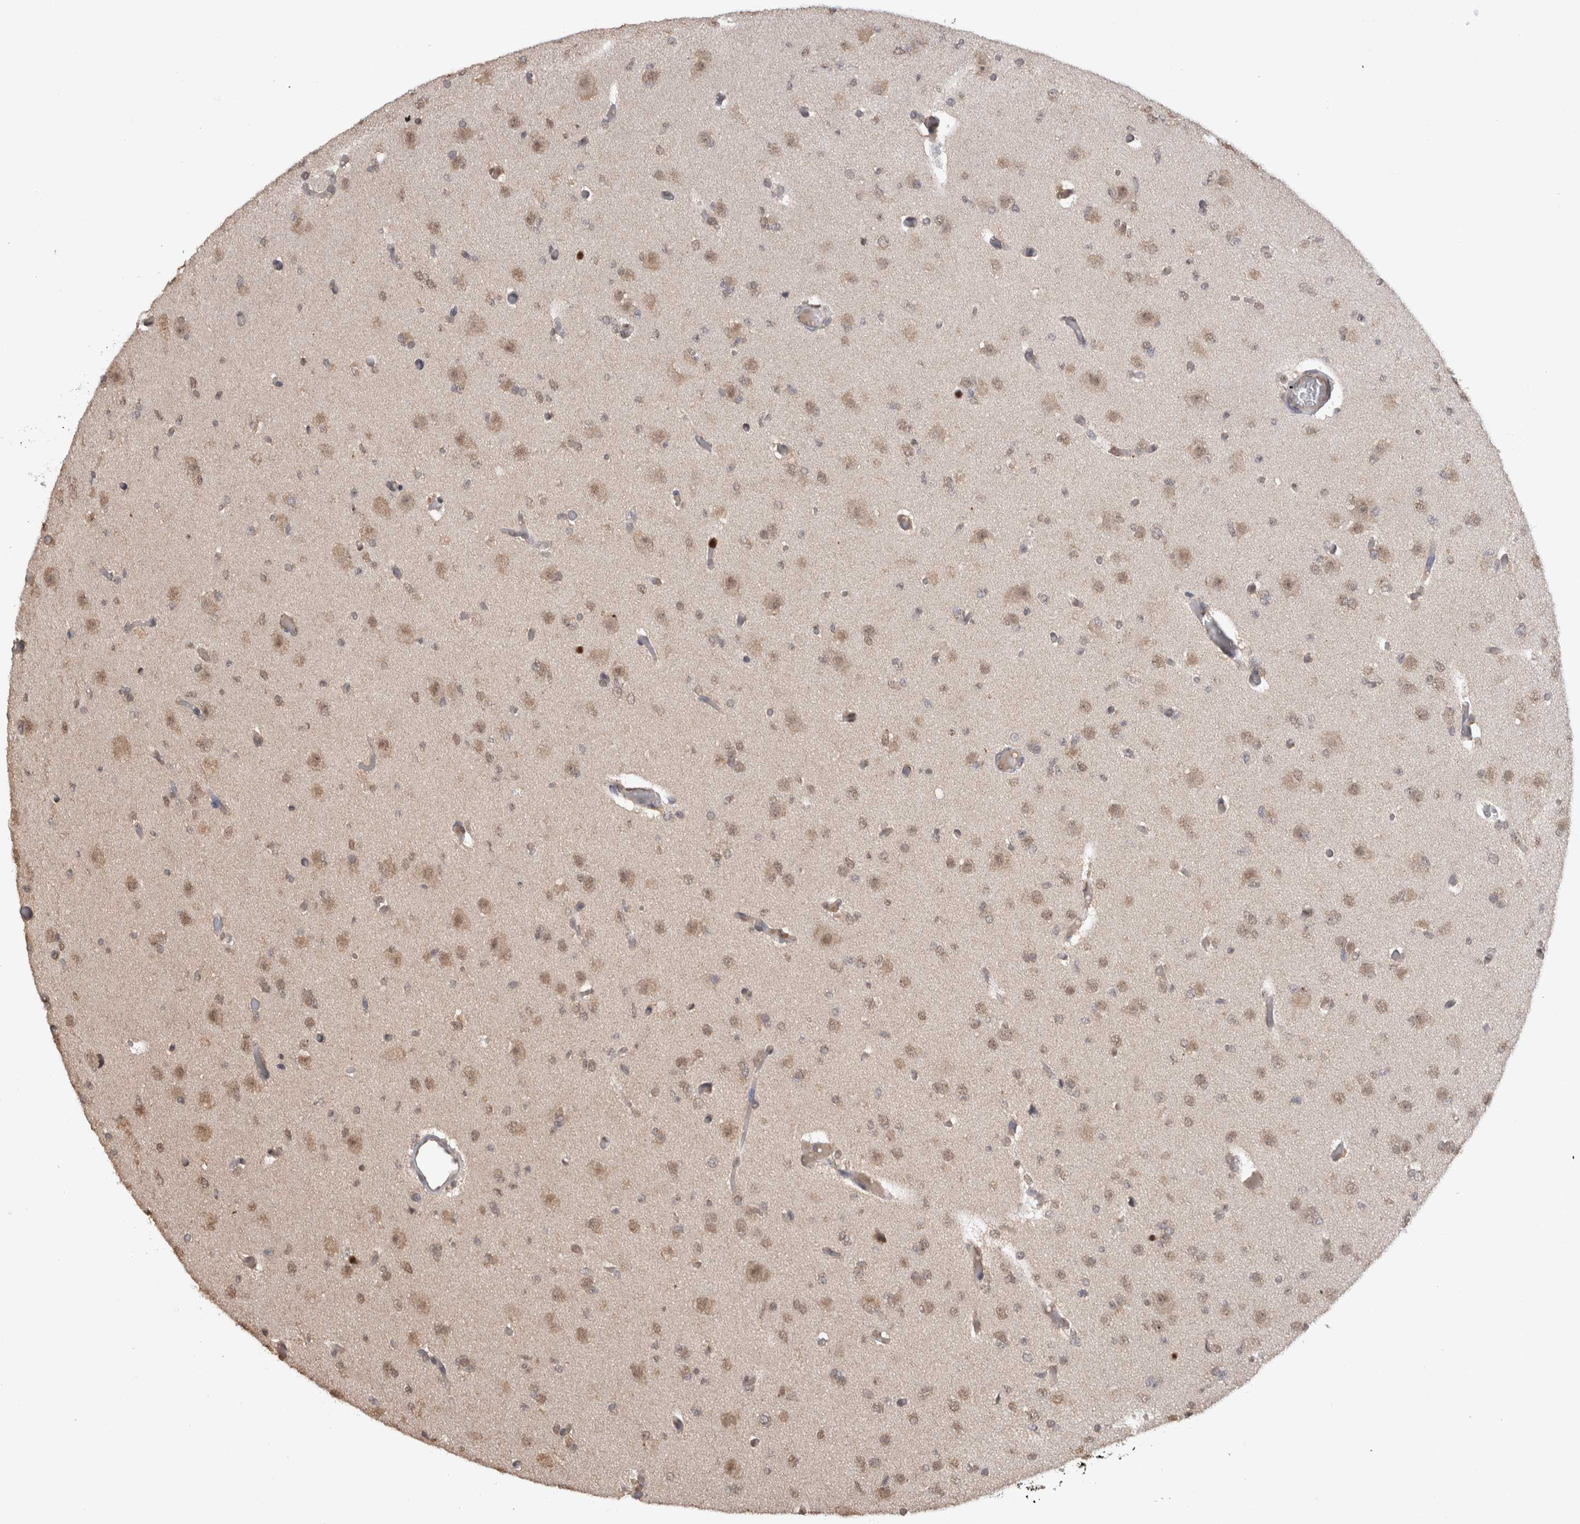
{"staining": {"intensity": "weak", "quantity": ">75%", "location": "cytoplasmic/membranous,nuclear"}, "tissue": "glioma", "cell_type": "Tumor cells", "image_type": "cancer", "snomed": [{"axis": "morphology", "description": "Glioma, malignant, Low grade"}, {"axis": "topography", "description": "Brain"}], "caption": "Immunohistochemistry (IHC) (DAB) staining of malignant low-grade glioma displays weak cytoplasmic/membranous and nuclear protein staining in about >75% of tumor cells.", "gene": "PAK4", "patient": {"sex": "female", "age": 22}}